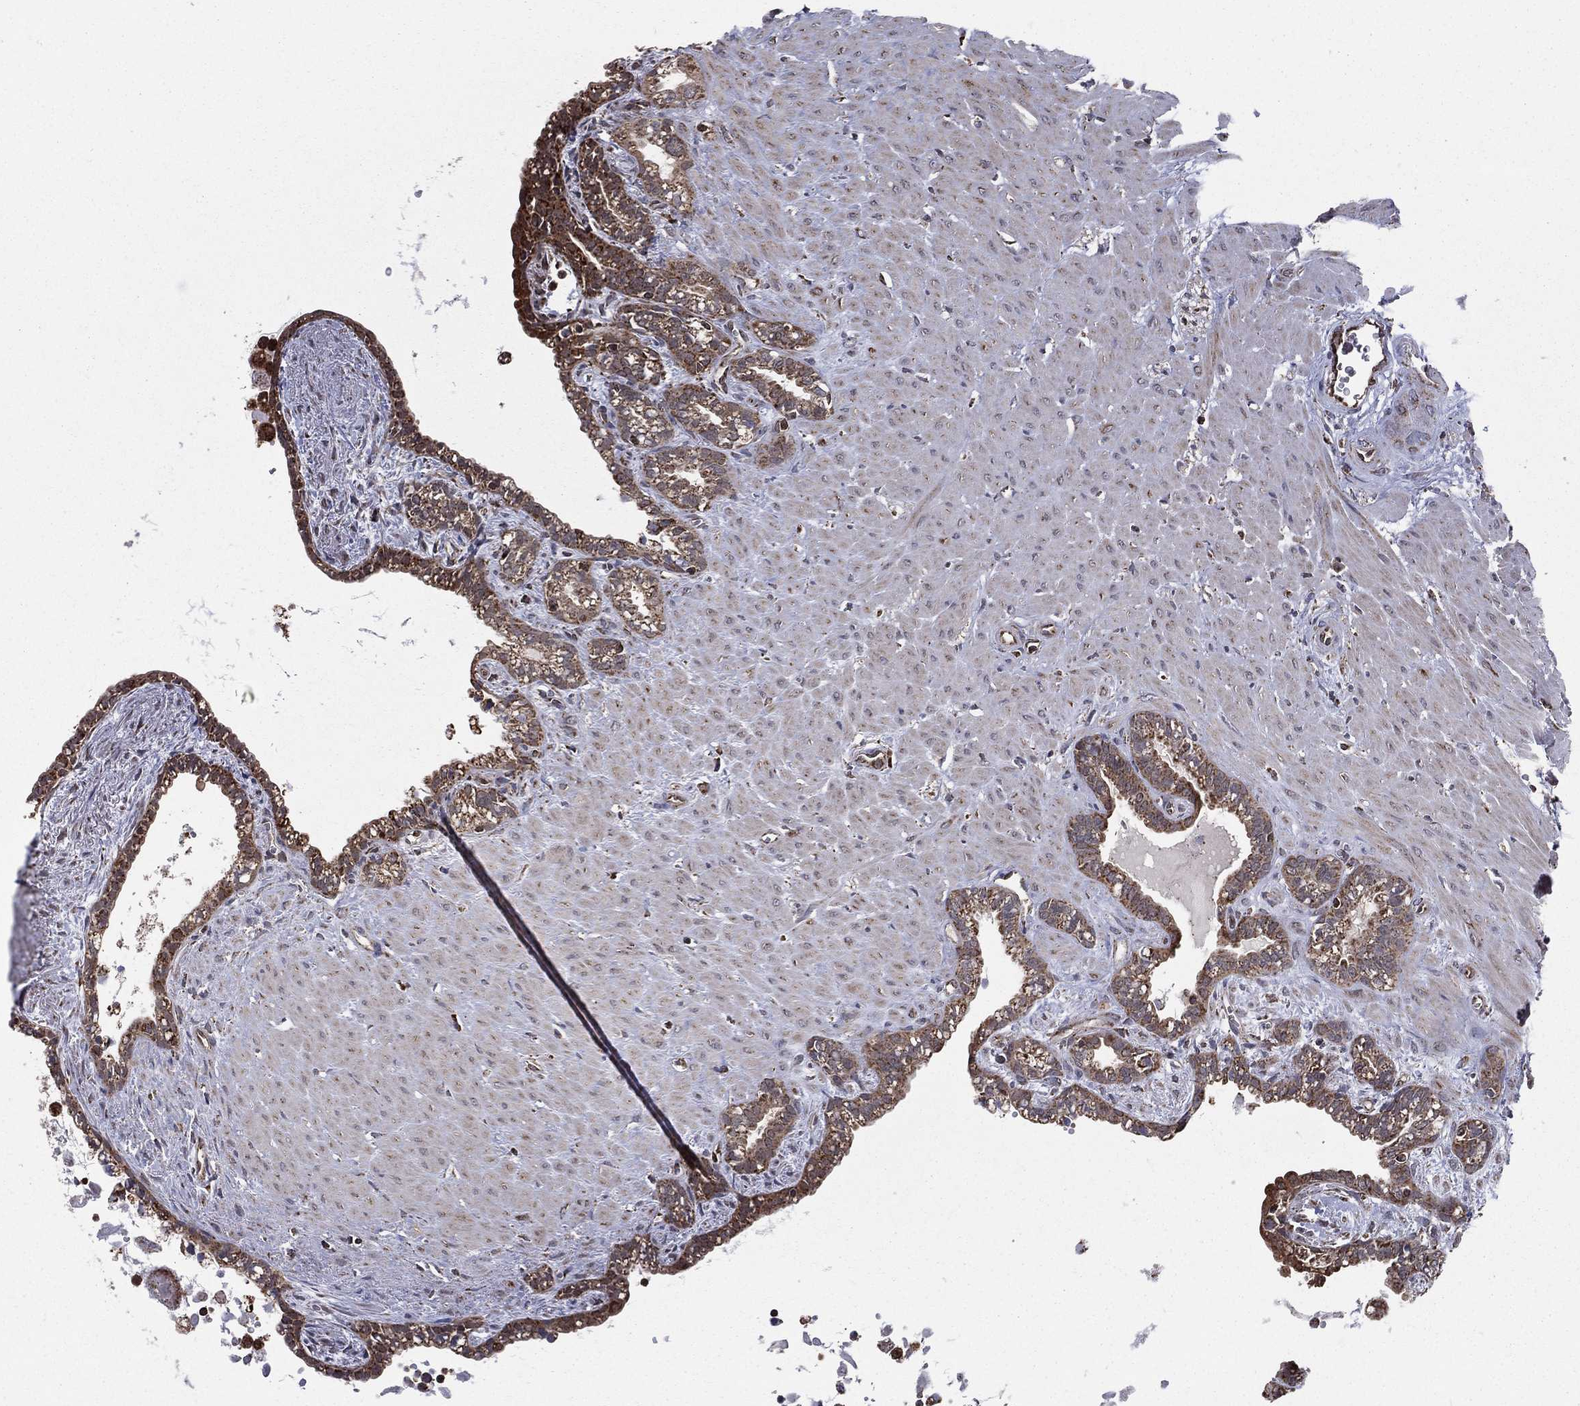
{"staining": {"intensity": "moderate", "quantity": ">75%", "location": "cytoplasmic/membranous"}, "tissue": "seminal vesicle", "cell_type": "Glandular cells", "image_type": "normal", "snomed": [{"axis": "morphology", "description": "Normal tissue, NOS"}, {"axis": "morphology", "description": "Urothelial carcinoma, NOS"}, {"axis": "topography", "description": "Urinary bladder"}, {"axis": "topography", "description": "Seminal veicle"}], "caption": "A histopathology image of seminal vesicle stained for a protein demonstrates moderate cytoplasmic/membranous brown staining in glandular cells.", "gene": "ENSG00000288684", "patient": {"sex": "male", "age": 76}}